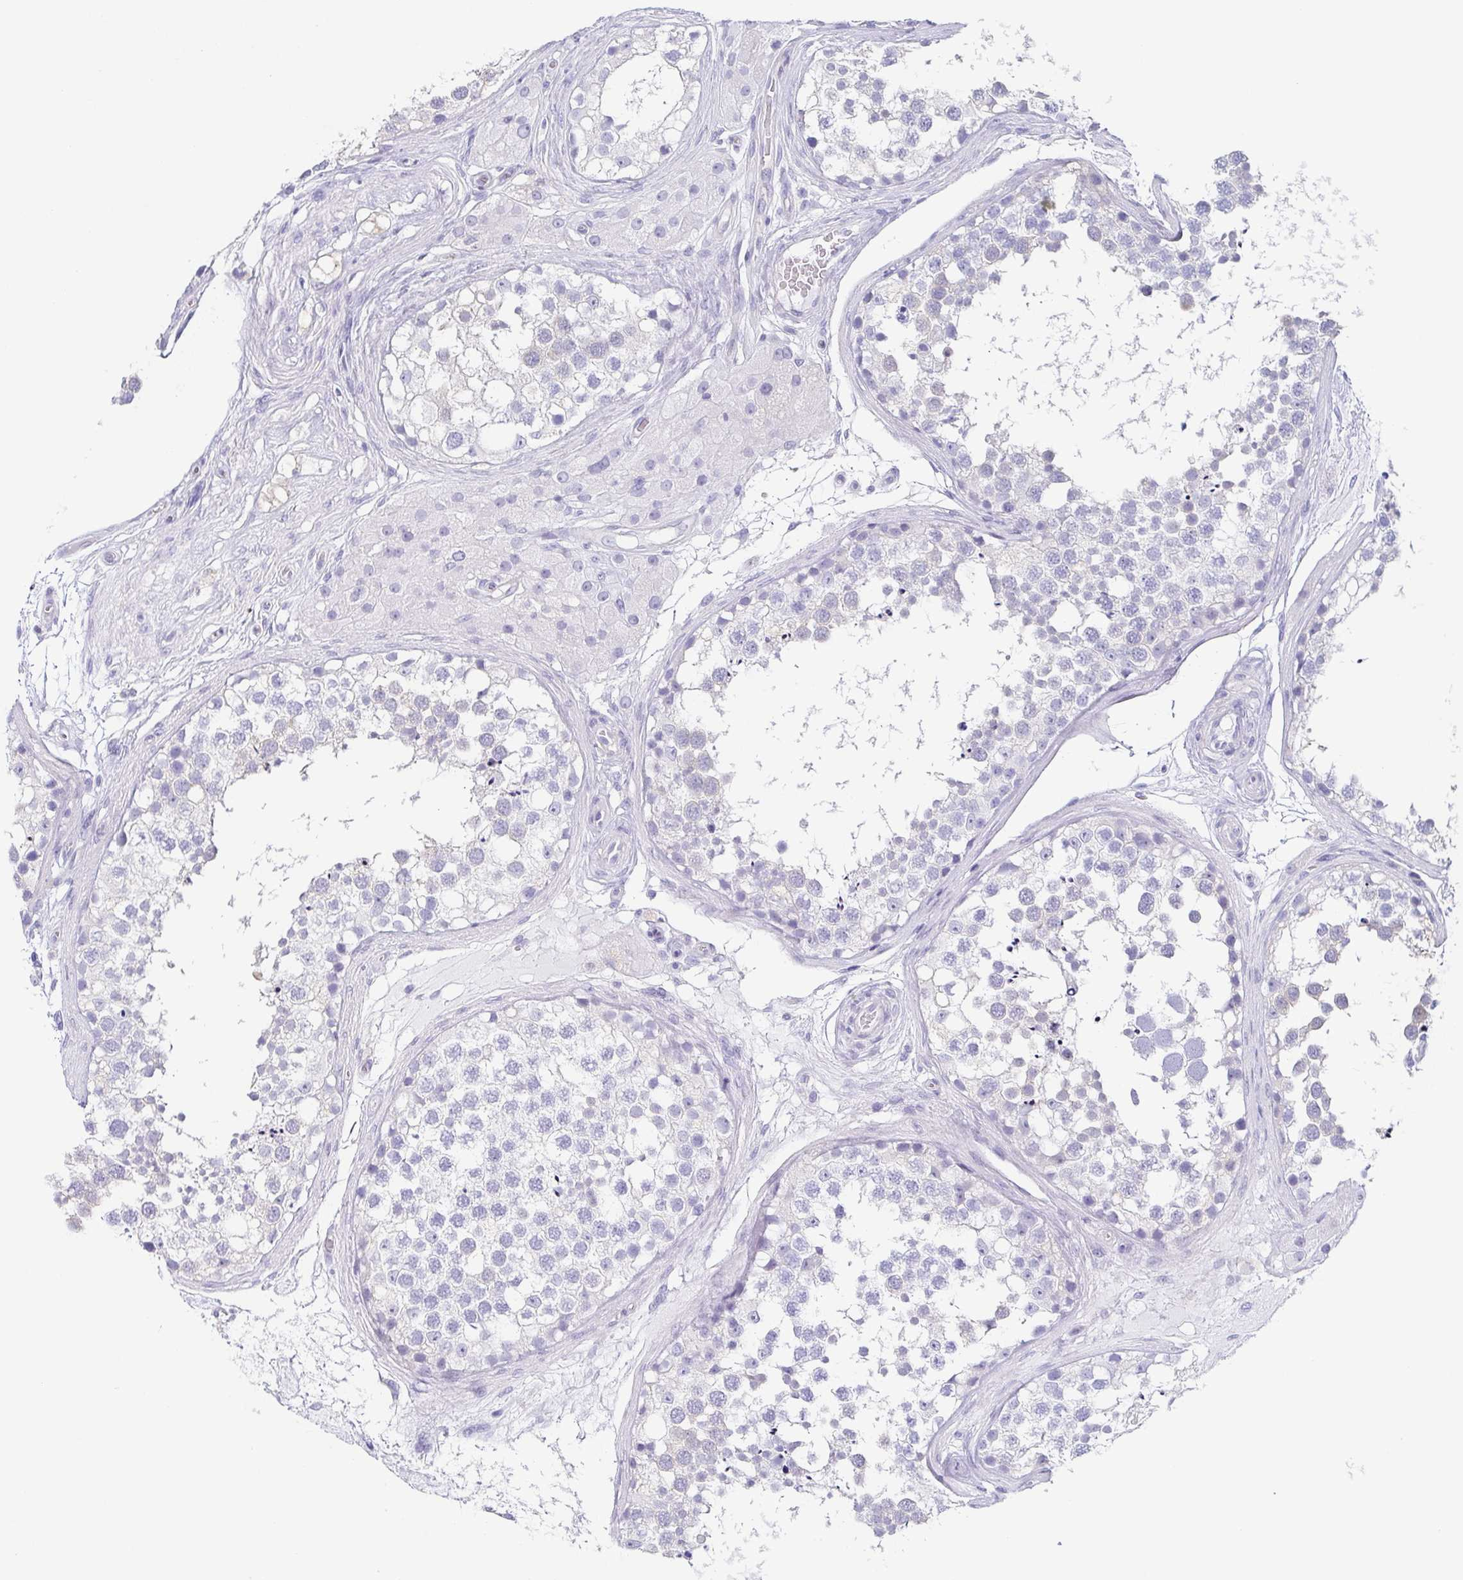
{"staining": {"intensity": "negative", "quantity": "none", "location": "none"}, "tissue": "testis", "cell_type": "Cells in seminiferous ducts", "image_type": "normal", "snomed": [{"axis": "morphology", "description": "Normal tissue, NOS"}, {"axis": "morphology", "description": "Seminoma, NOS"}, {"axis": "topography", "description": "Testis"}], "caption": "Testis was stained to show a protein in brown. There is no significant positivity in cells in seminiferous ducts. (Stains: DAB immunohistochemistry (IHC) with hematoxylin counter stain, Microscopy: brightfield microscopy at high magnification).", "gene": "ENSG00000275778", "patient": {"sex": "male", "age": 65}}